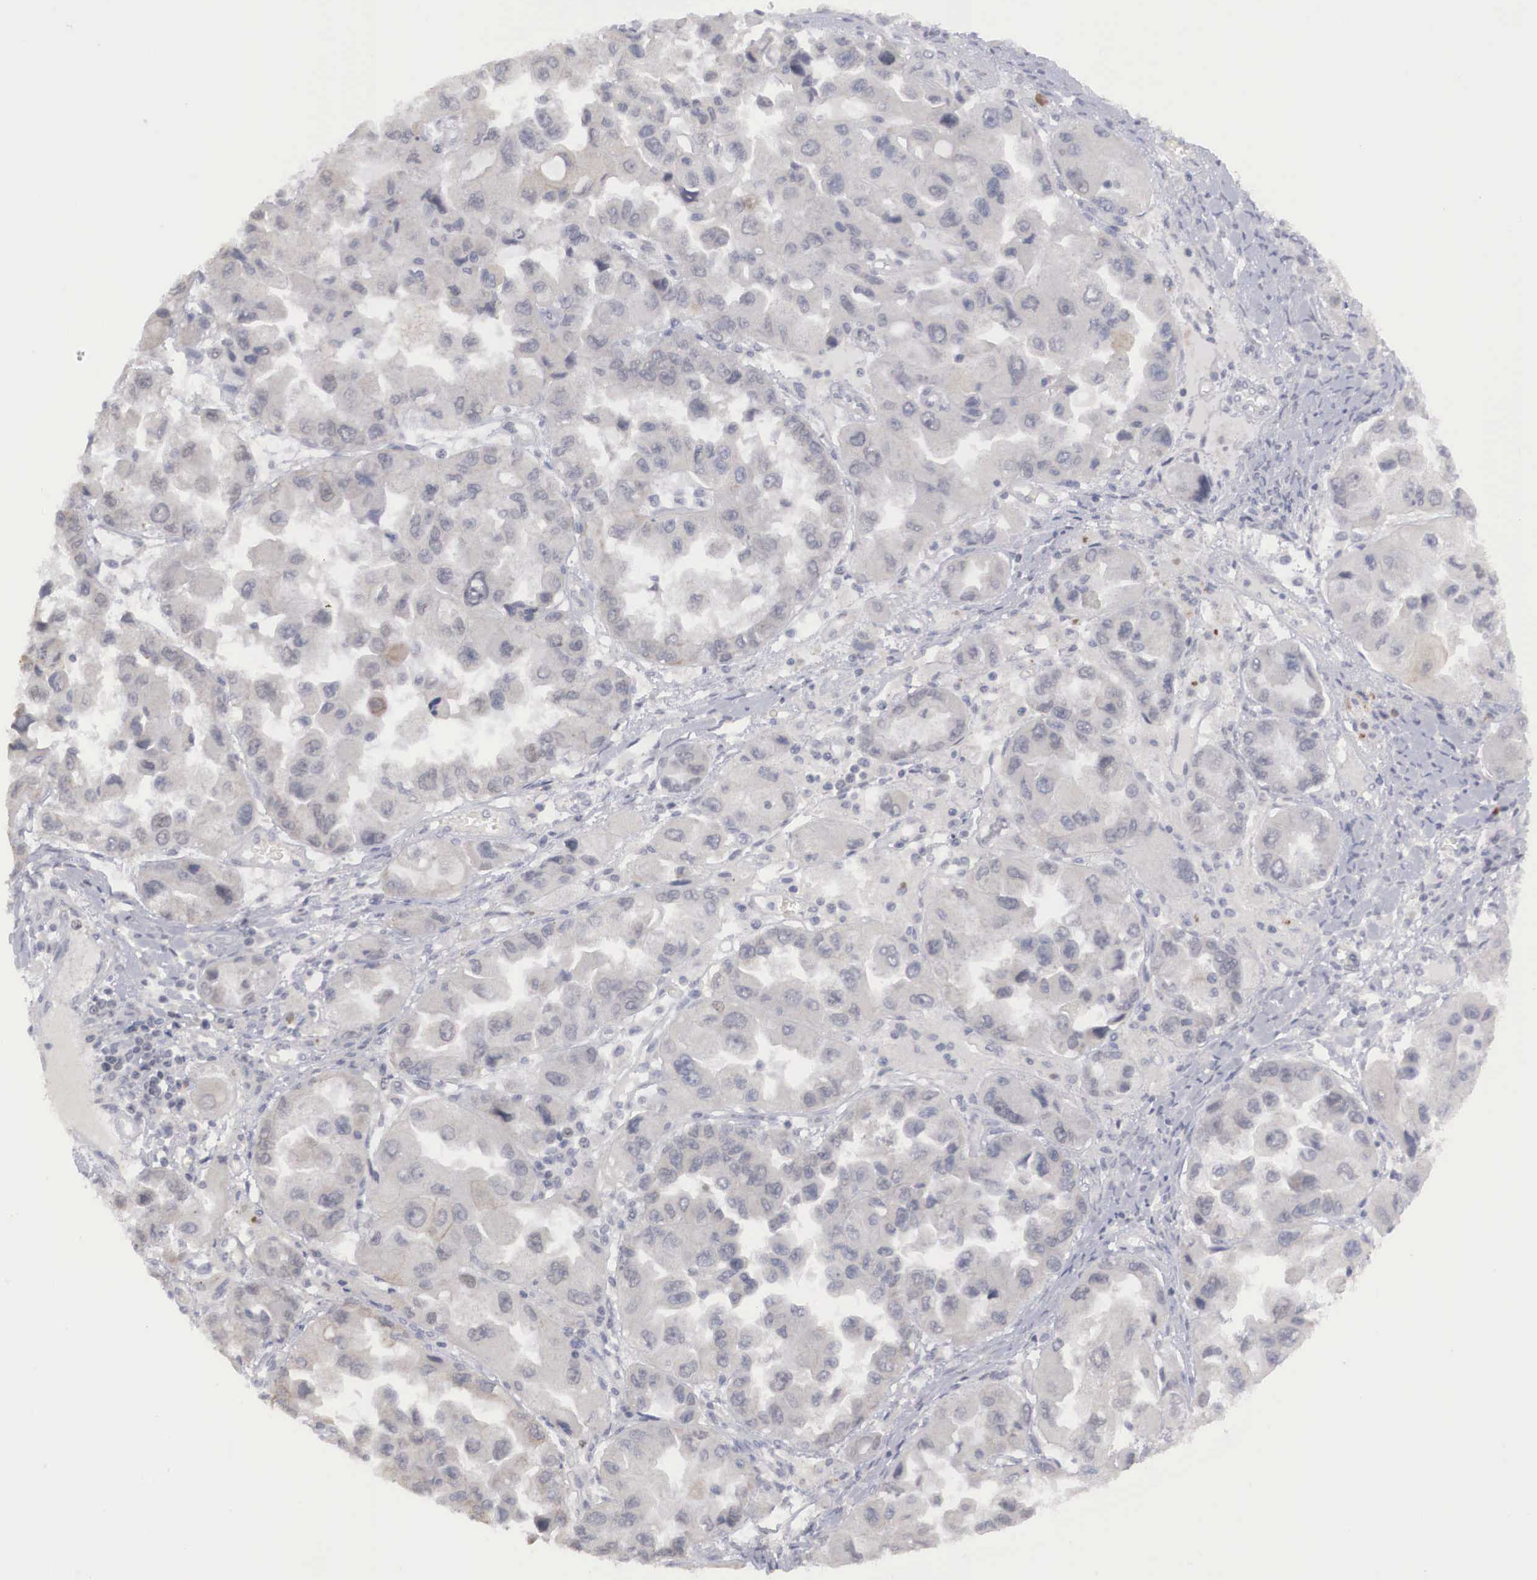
{"staining": {"intensity": "weak", "quantity": "<25%", "location": "cytoplasmic/membranous"}, "tissue": "ovarian cancer", "cell_type": "Tumor cells", "image_type": "cancer", "snomed": [{"axis": "morphology", "description": "Cystadenocarcinoma, serous, NOS"}, {"axis": "topography", "description": "Ovary"}], "caption": "Tumor cells show no significant protein staining in ovarian serous cystadenocarcinoma.", "gene": "WDR89", "patient": {"sex": "female", "age": 84}}